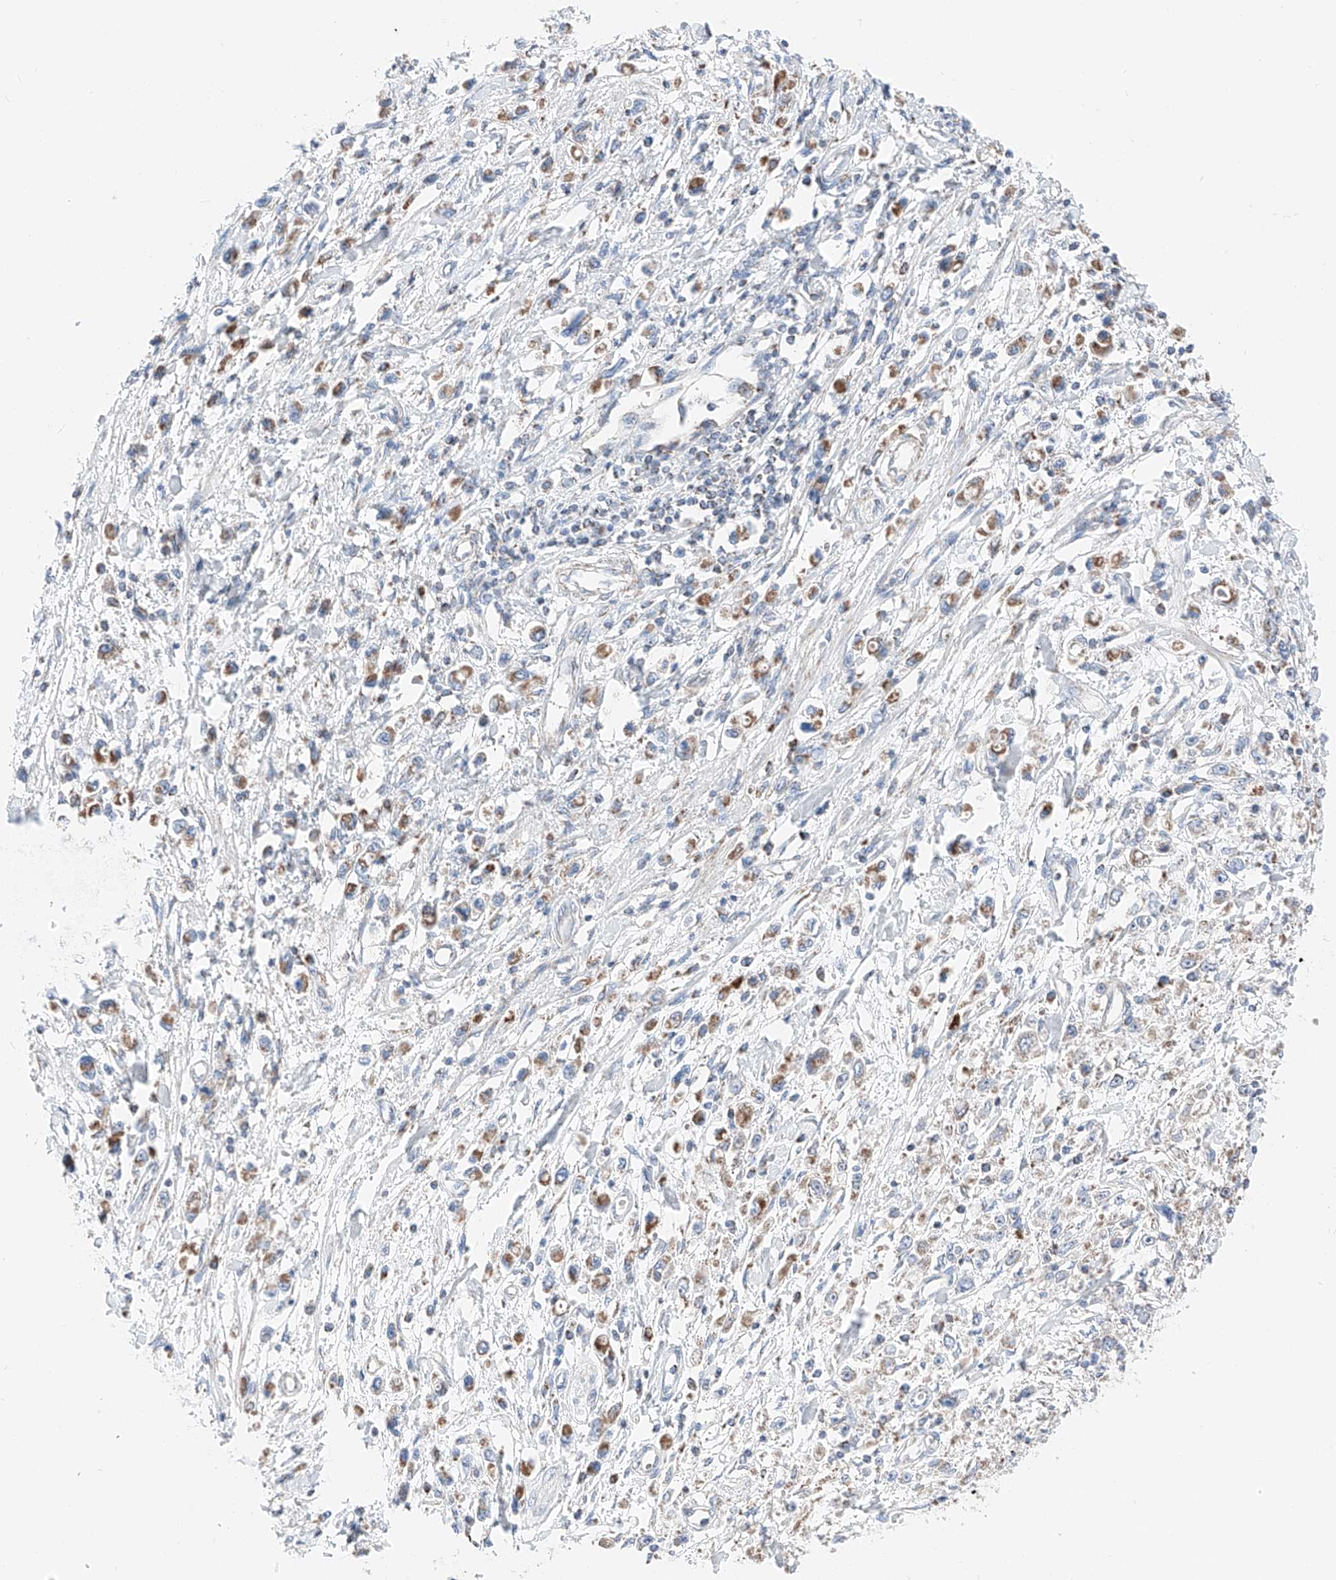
{"staining": {"intensity": "moderate", "quantity": "<25%", "location": "cytoplasmic/membranous"}, "tissue": "stomach cancer", "cell_type": "Tumor cells", "image_type": "cancer", "snomed": [{"axis": "morphology", "description": "Adenocarcinoma, NOS"}, {"axis": "topography", "description": "Stomach"}], "caption": "Human stomach cancer (adenocarcinoma) stained for a protein (brown) reveals moderate cytoplasmic/membranous positive positivity in about <25% of tumor cells.", "gene": "MRAP", "patient": {"sex": "female", "age": 59}}